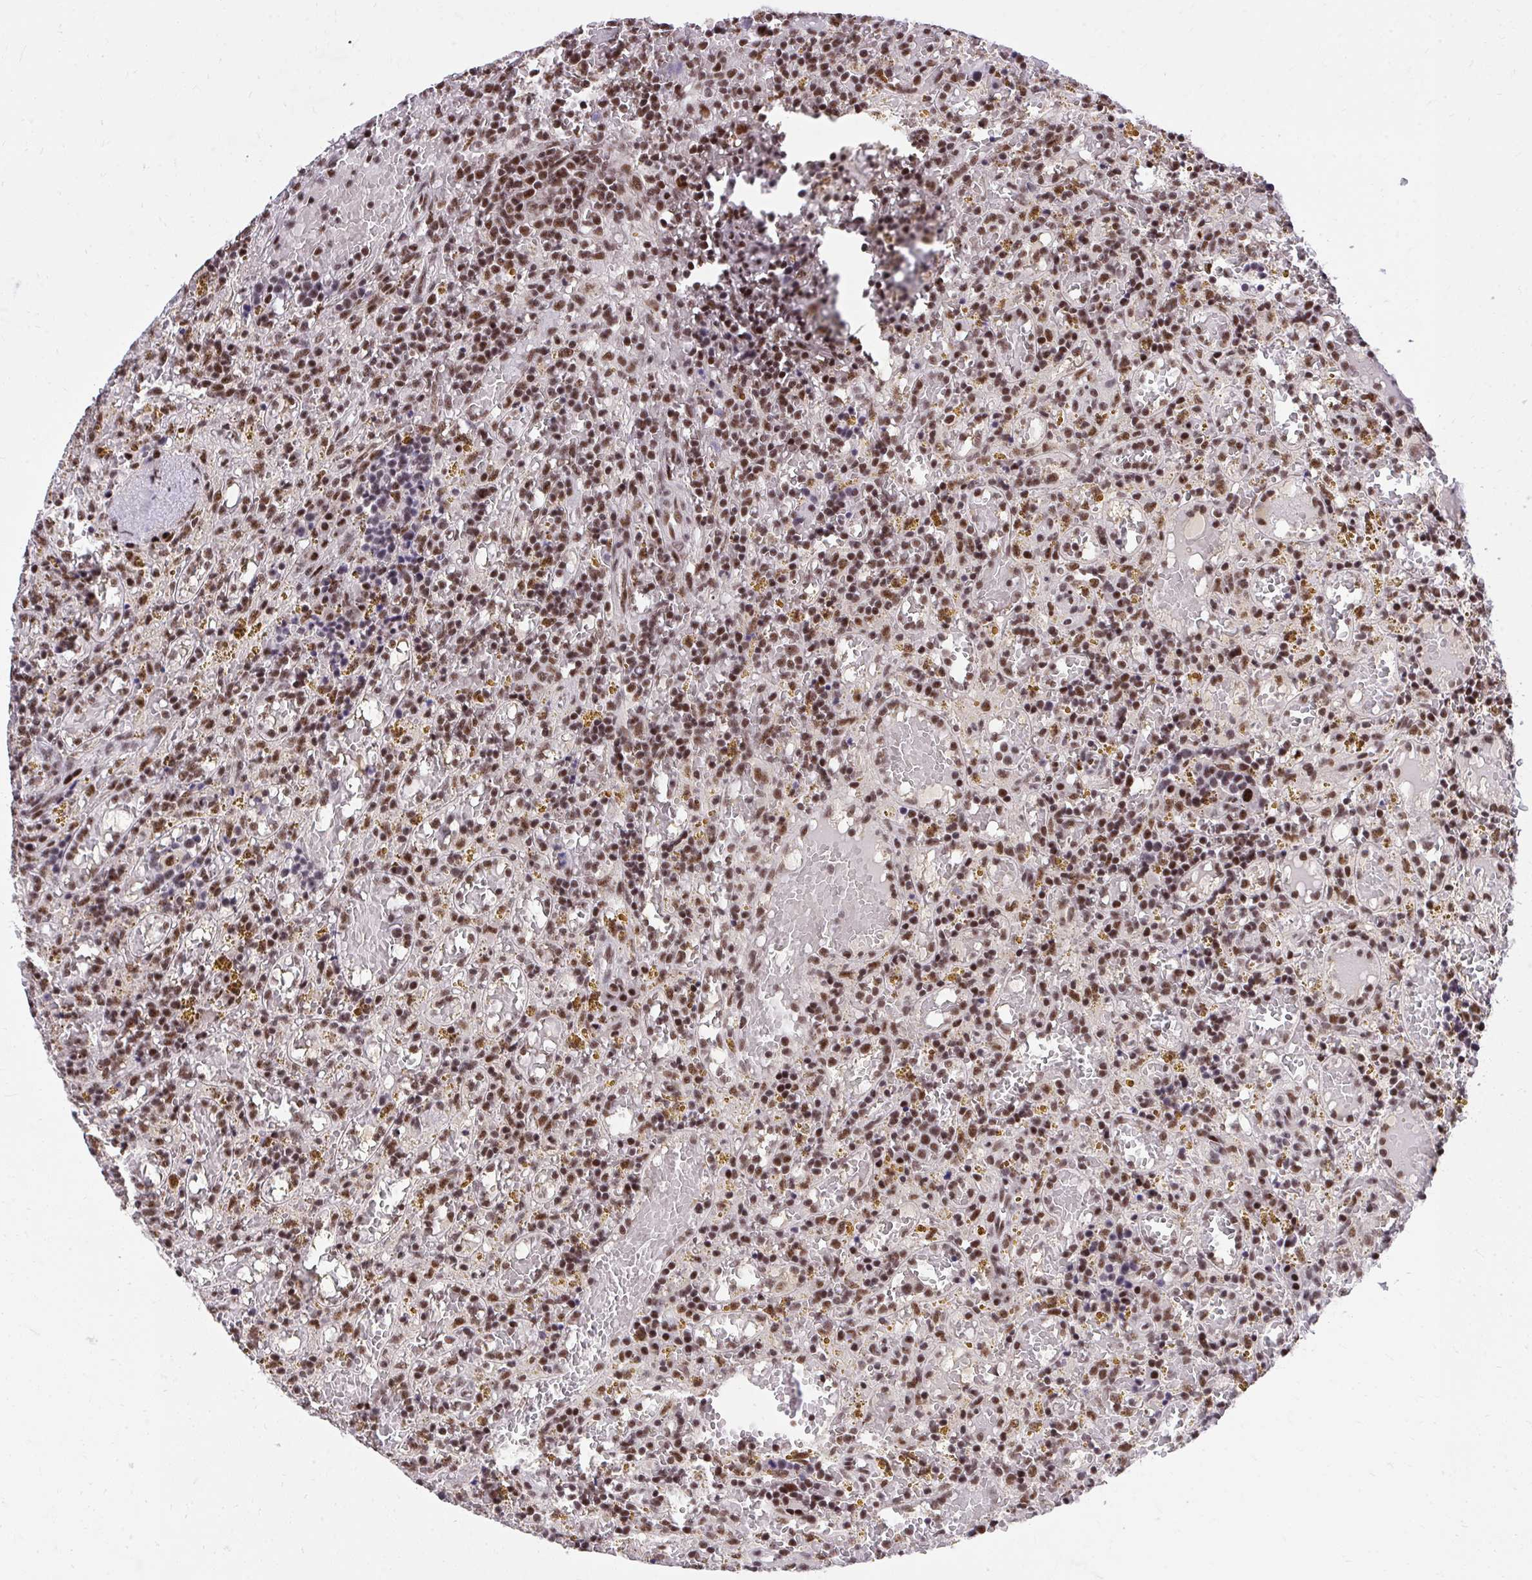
{"staining": {"intensity": "moderate", "quantity": ">75%", "location": "nuclear"}, "tissue": "lymphoma", "cell_type": "Tumor cells", "image_type": "cancer", "snomed": [{"axis": "morphology", "description": "Malignant lymphoma, non-Hodgkin's type, Low grade"}, {"axis": "topography", "description": "Spleen"}], "caption": "This histopathology image exhibits immunohistochemistry (IHC) staining of malignant lymphoma, non-Hodgkin's type (low-grade), with medium moderate nuclear positivity in about >75% of tumor cells.", "gene": "SYNE4", "patient": {"sex": "female", "age": 65}}